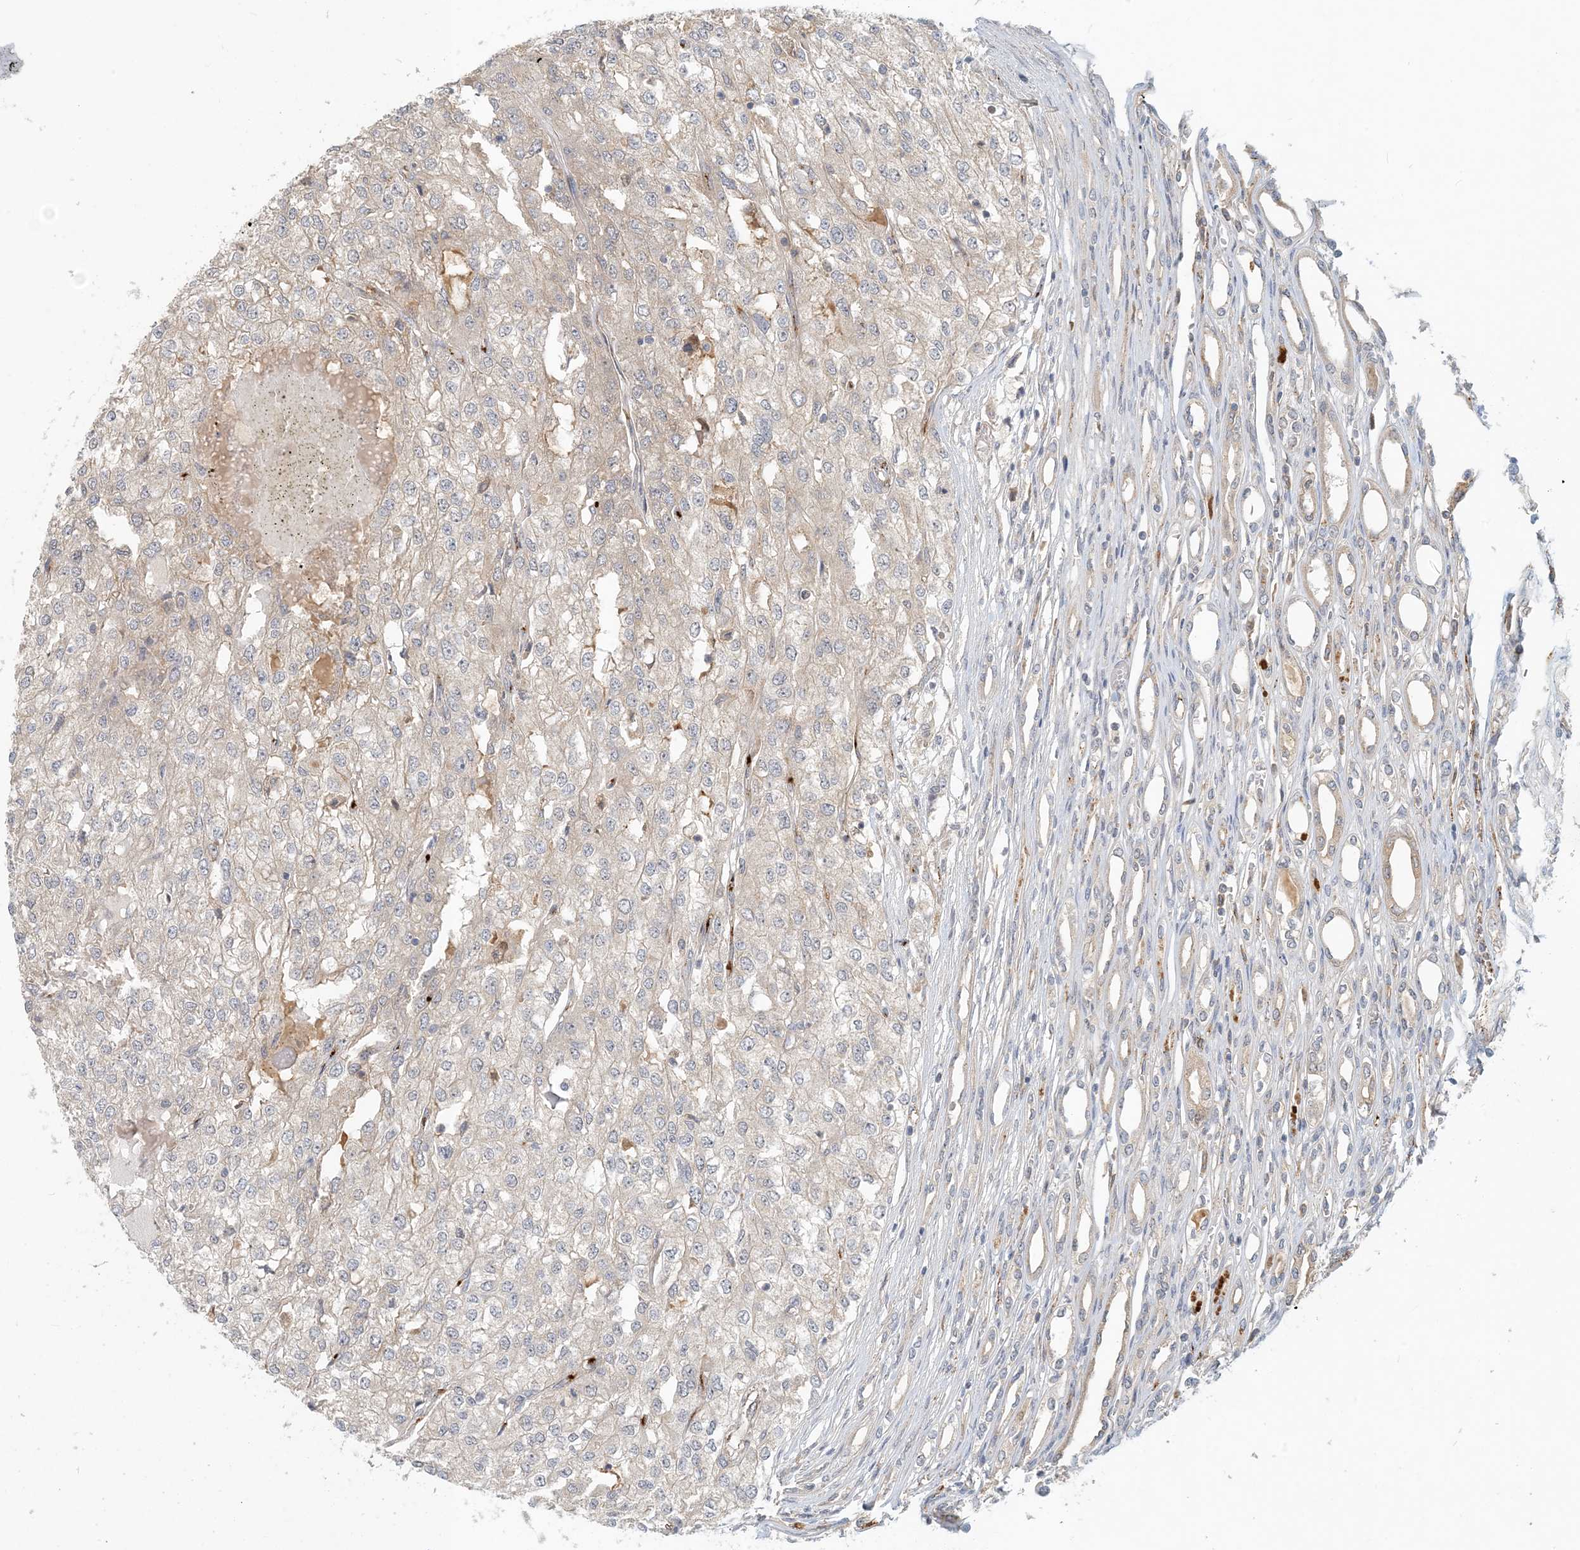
{"staining": {"intensity": "weak", "quantity": "<25%", "location": "cytoplasmic/membranous"}, "tissue": "renal cancer", "cell_type": "Tumor cells", "image_type": "cancer", "snomed": [{"axis": "morphology", "description": "Adenocarcinoma, NOS"}, {"axis": "topography", "description": "Kidney"}], "caption": "Immunohistochemical staining of human renal cancer (adenocarcinoma) shows no significant staining in tumor cells. (Brightfield microscopy of DAB (3,3'-diaminobenzidine) immunohistochemistry at high magnification).", "gene": "ZBTB3", "patient": {"sex": "female", "age": 54}}